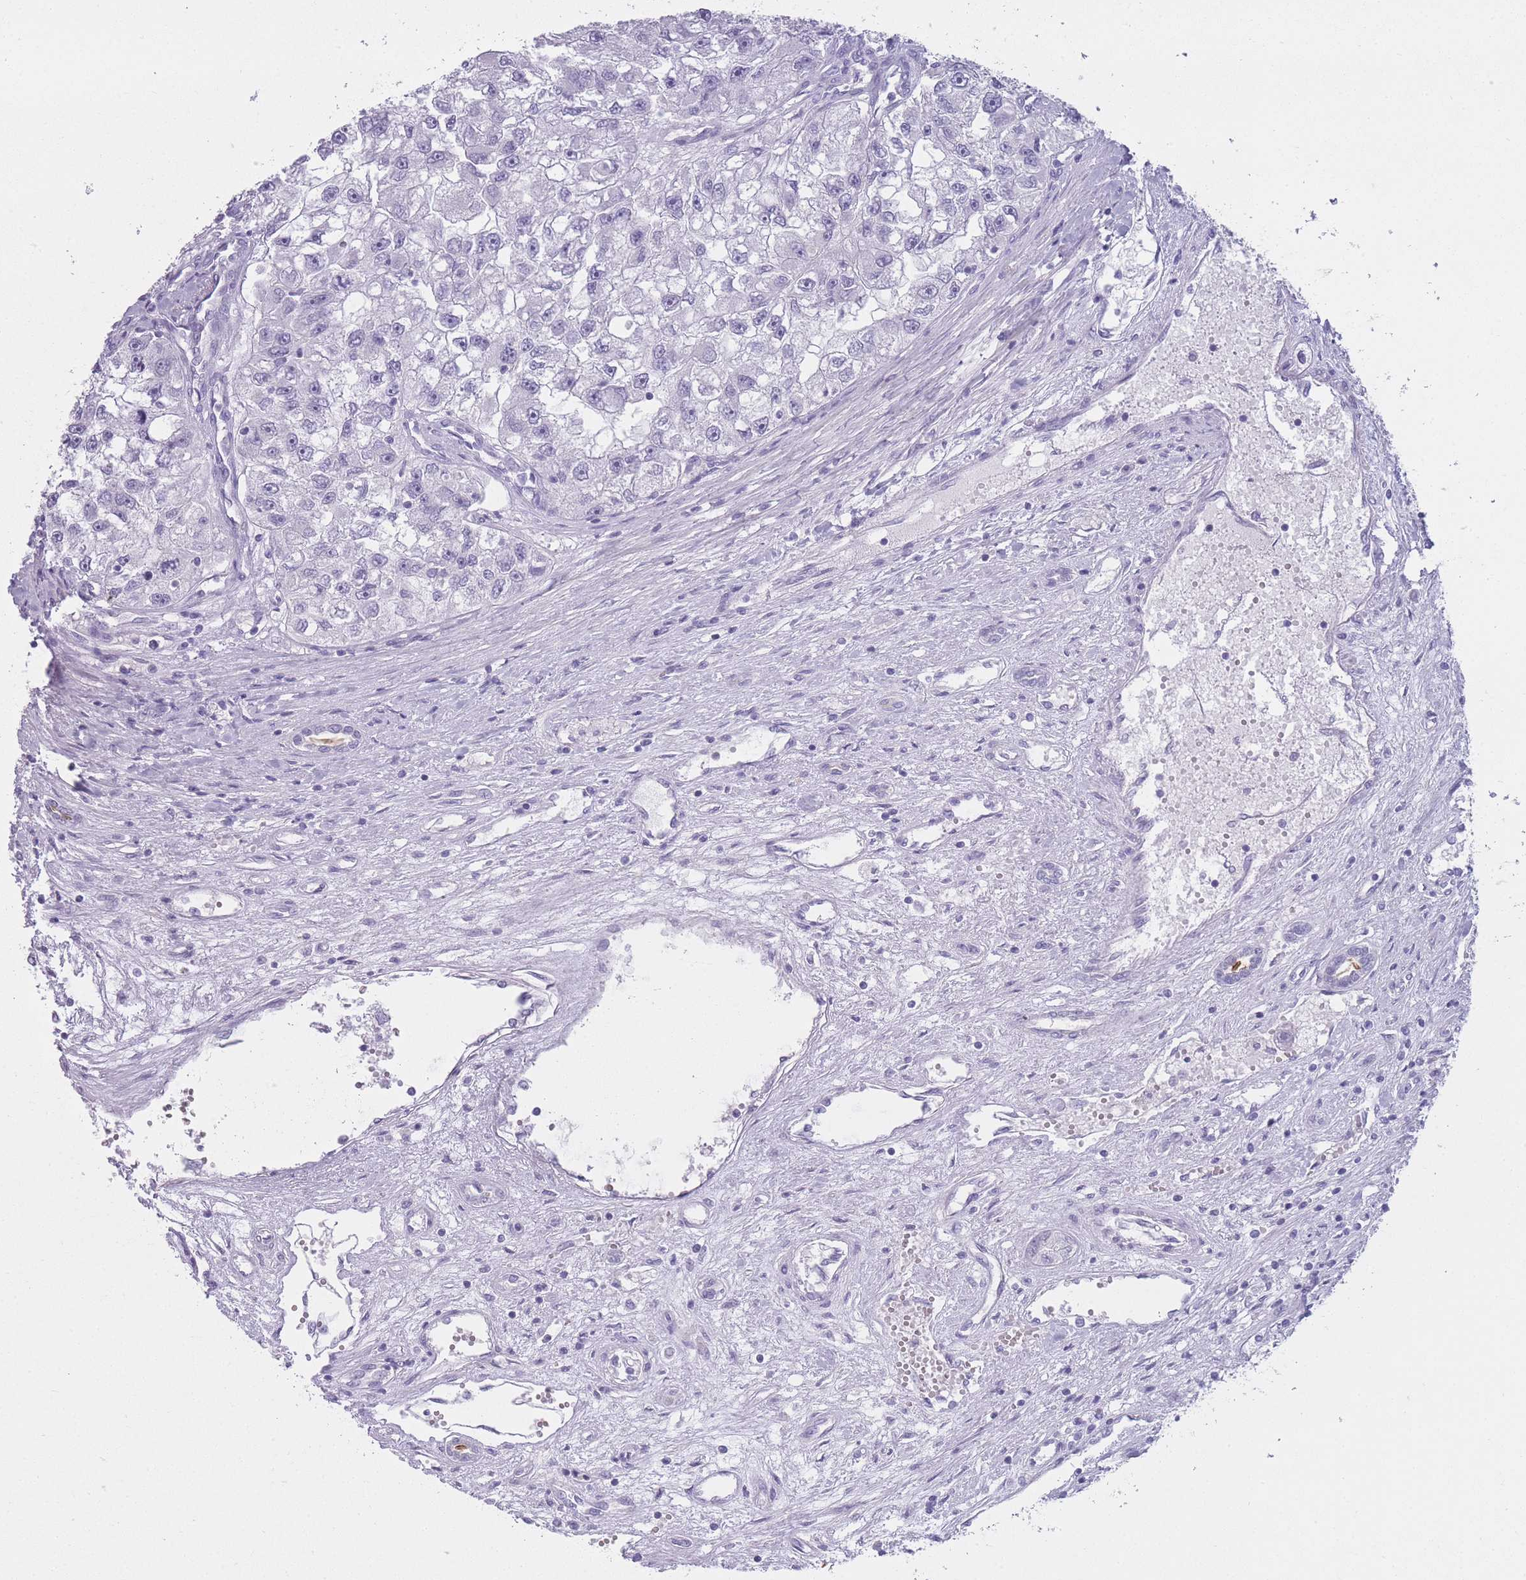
{"staining": {"intensity": "negative", "quantity": "none", "location": "none"}, "tissue": "renal cancer", "cell_type": "Tumor cells", "image_type": "cancer", "snomed": [{"axis": "morphology", "description": "Adenocarcinoma, NOS"}, {"axis": "topography", "description": "Kidney"}], "caption": "The histopathology image reveals no significant positivity in tumor cells of renal adenocarcinoma.", "gene": "DCANP1", "patient": {"sex": "male", "age": 63}}